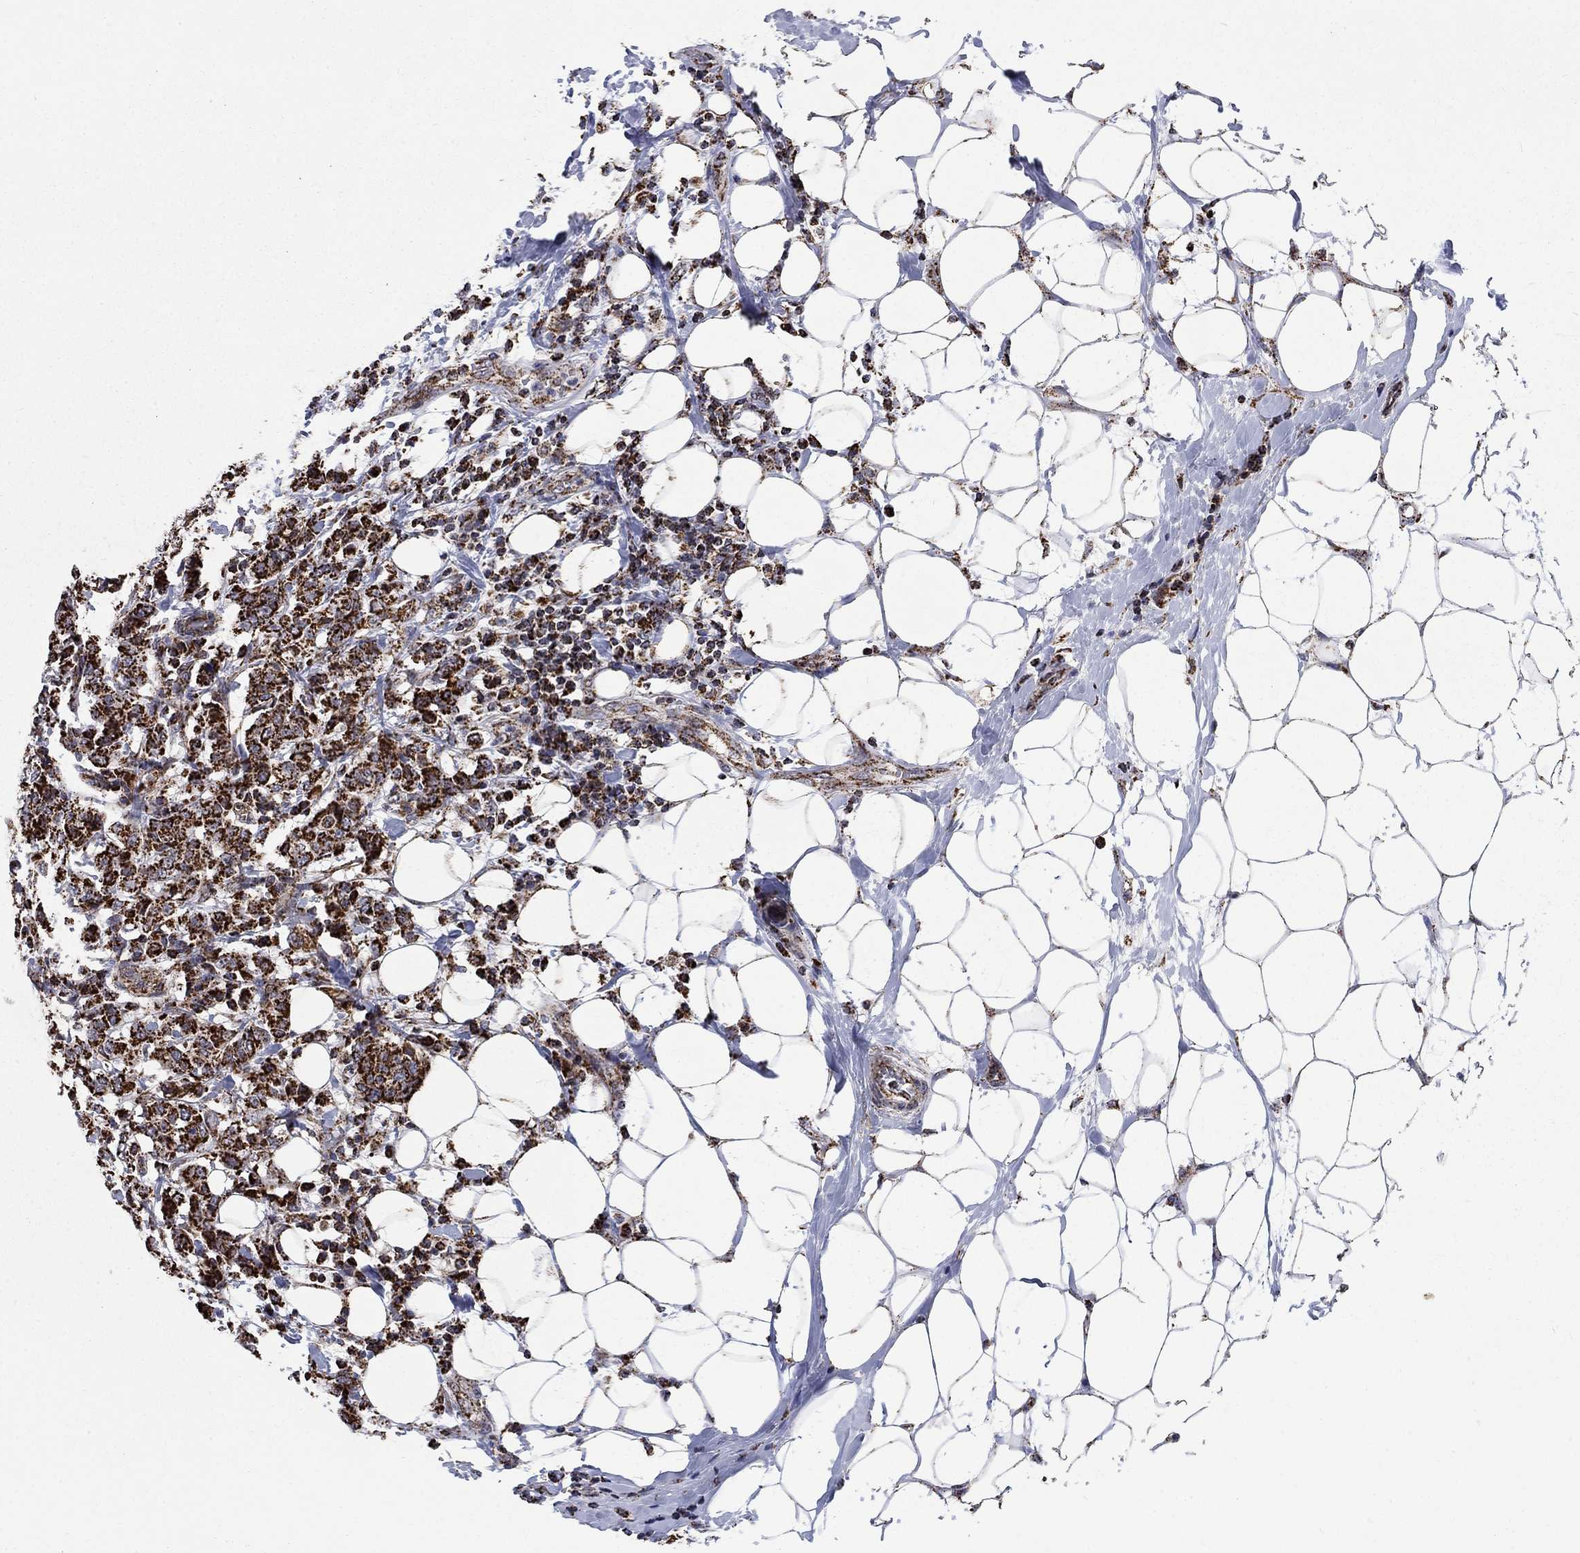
{"staining": {"intensity": "strong", "quantity": ">75%", "location": "cytoplasmic/membranous"}, "tissue": "breast cancer", "cell_type": "Tumor cells", "image_type": "cancer", "snomed": [{"axis": "morphology", "description": "Duct carcinoma"}, {"axis": "topography", "description": "Breast"}], "caption": "Immunohistochemical staining of human infiltrating ductal carcinoma (breast) demonstrates high levels of strong cytoplasmic/membranous positivity in about >75% of tumor cells. (DAB (3,3'-diaminobenzidine) IHC, brown staining for protein, blue staining for nuclei).", "gene": "MOAP1", "patient": {"sex": "female", "age": 27}}